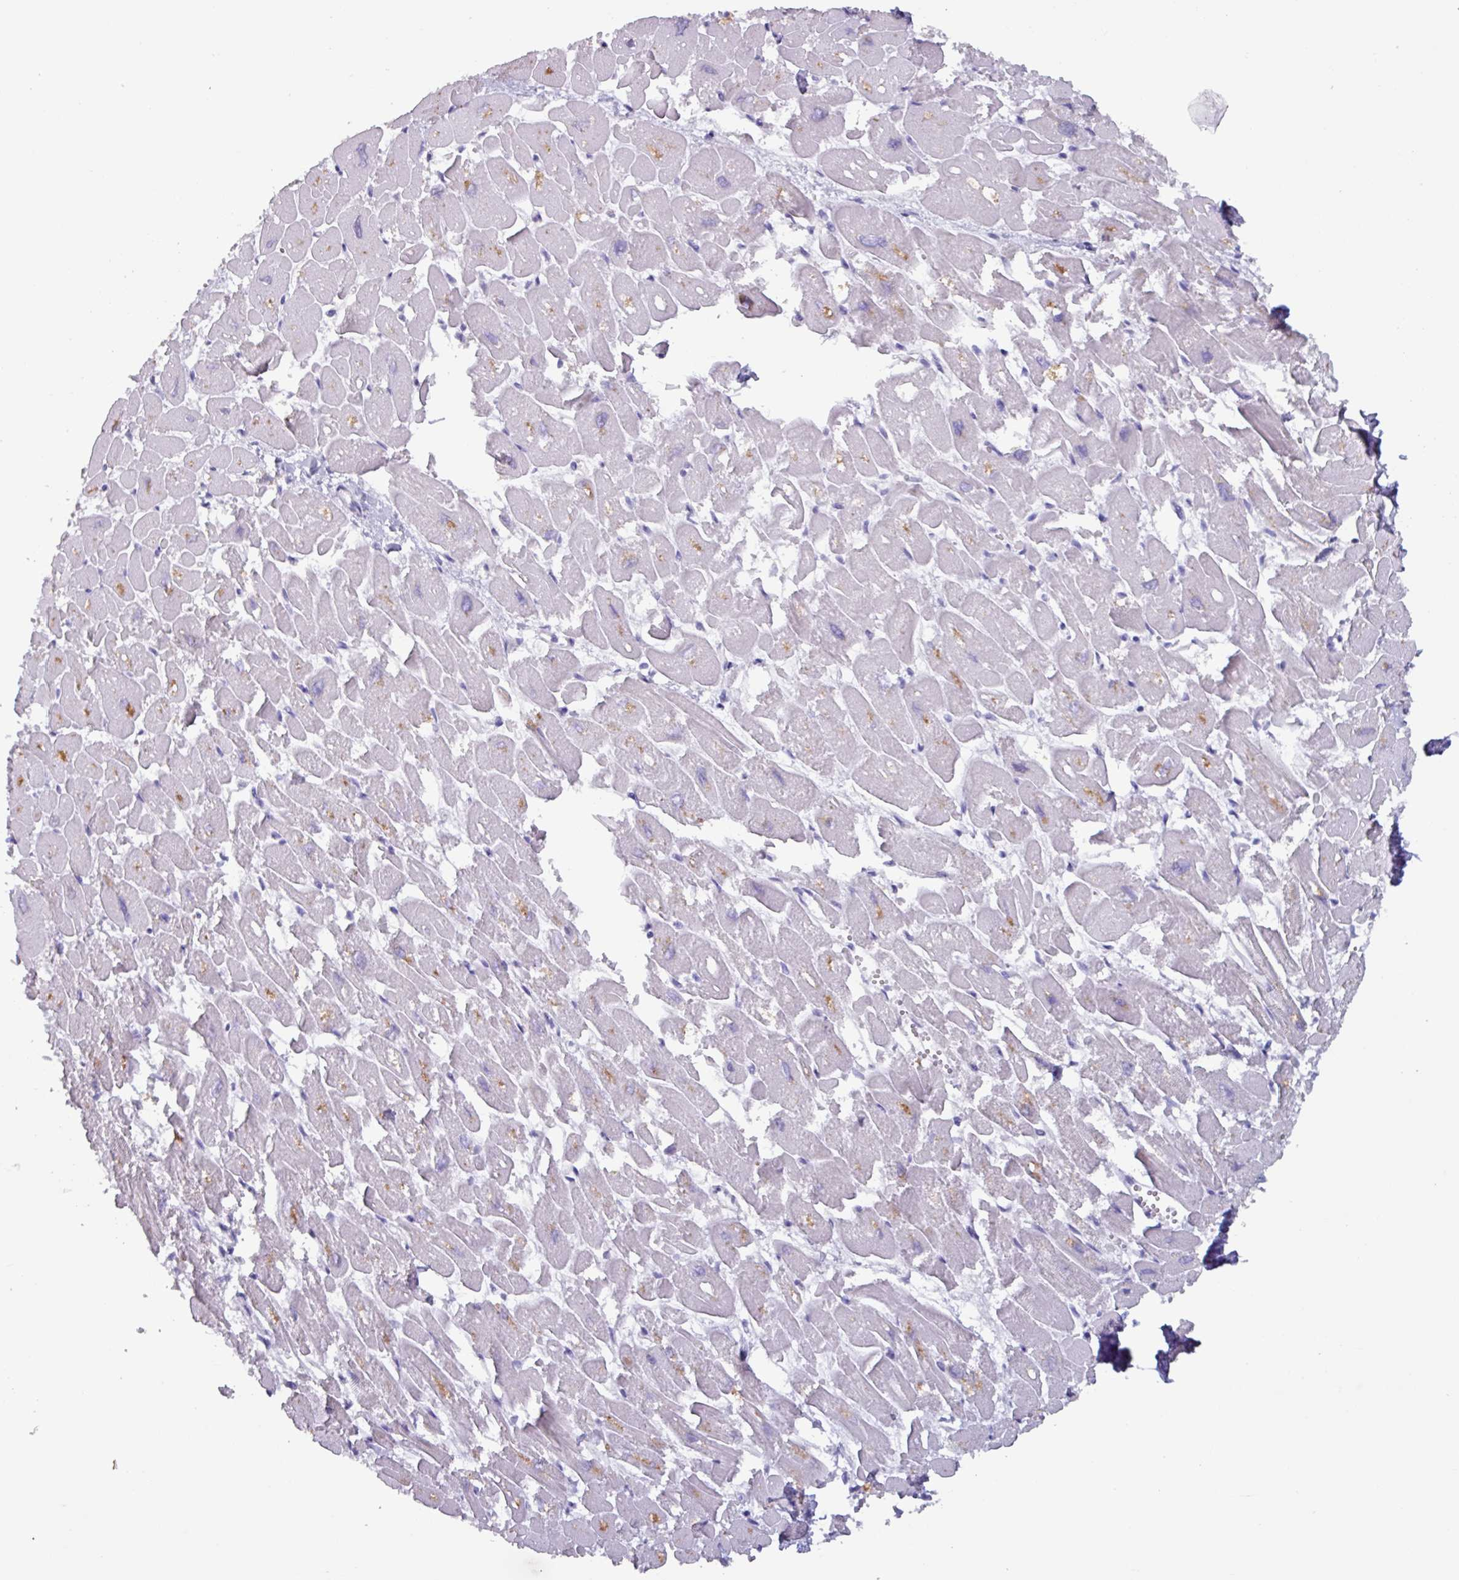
{"staining": {"intensity": "moderate", "quantity": "<25%", "location": "cytoplasmic/membranous"}, "tissue": "heart muscle", "cell_type": "Cardiomyocytes", "image_type": "normal", "snomed": [{"axis": "morphology", "description": "Normal tissue, NOS"}, {"axis": "topography", "description": "Heart"}], "caption": "Immunohistochemical staining of benign heart muscle shows moderate cytoplasmic/membranous protein staining in about <25% of cardiomyocytes.", "gene": "OR2T10", "patient": {"sex": "male", "age": 54}}